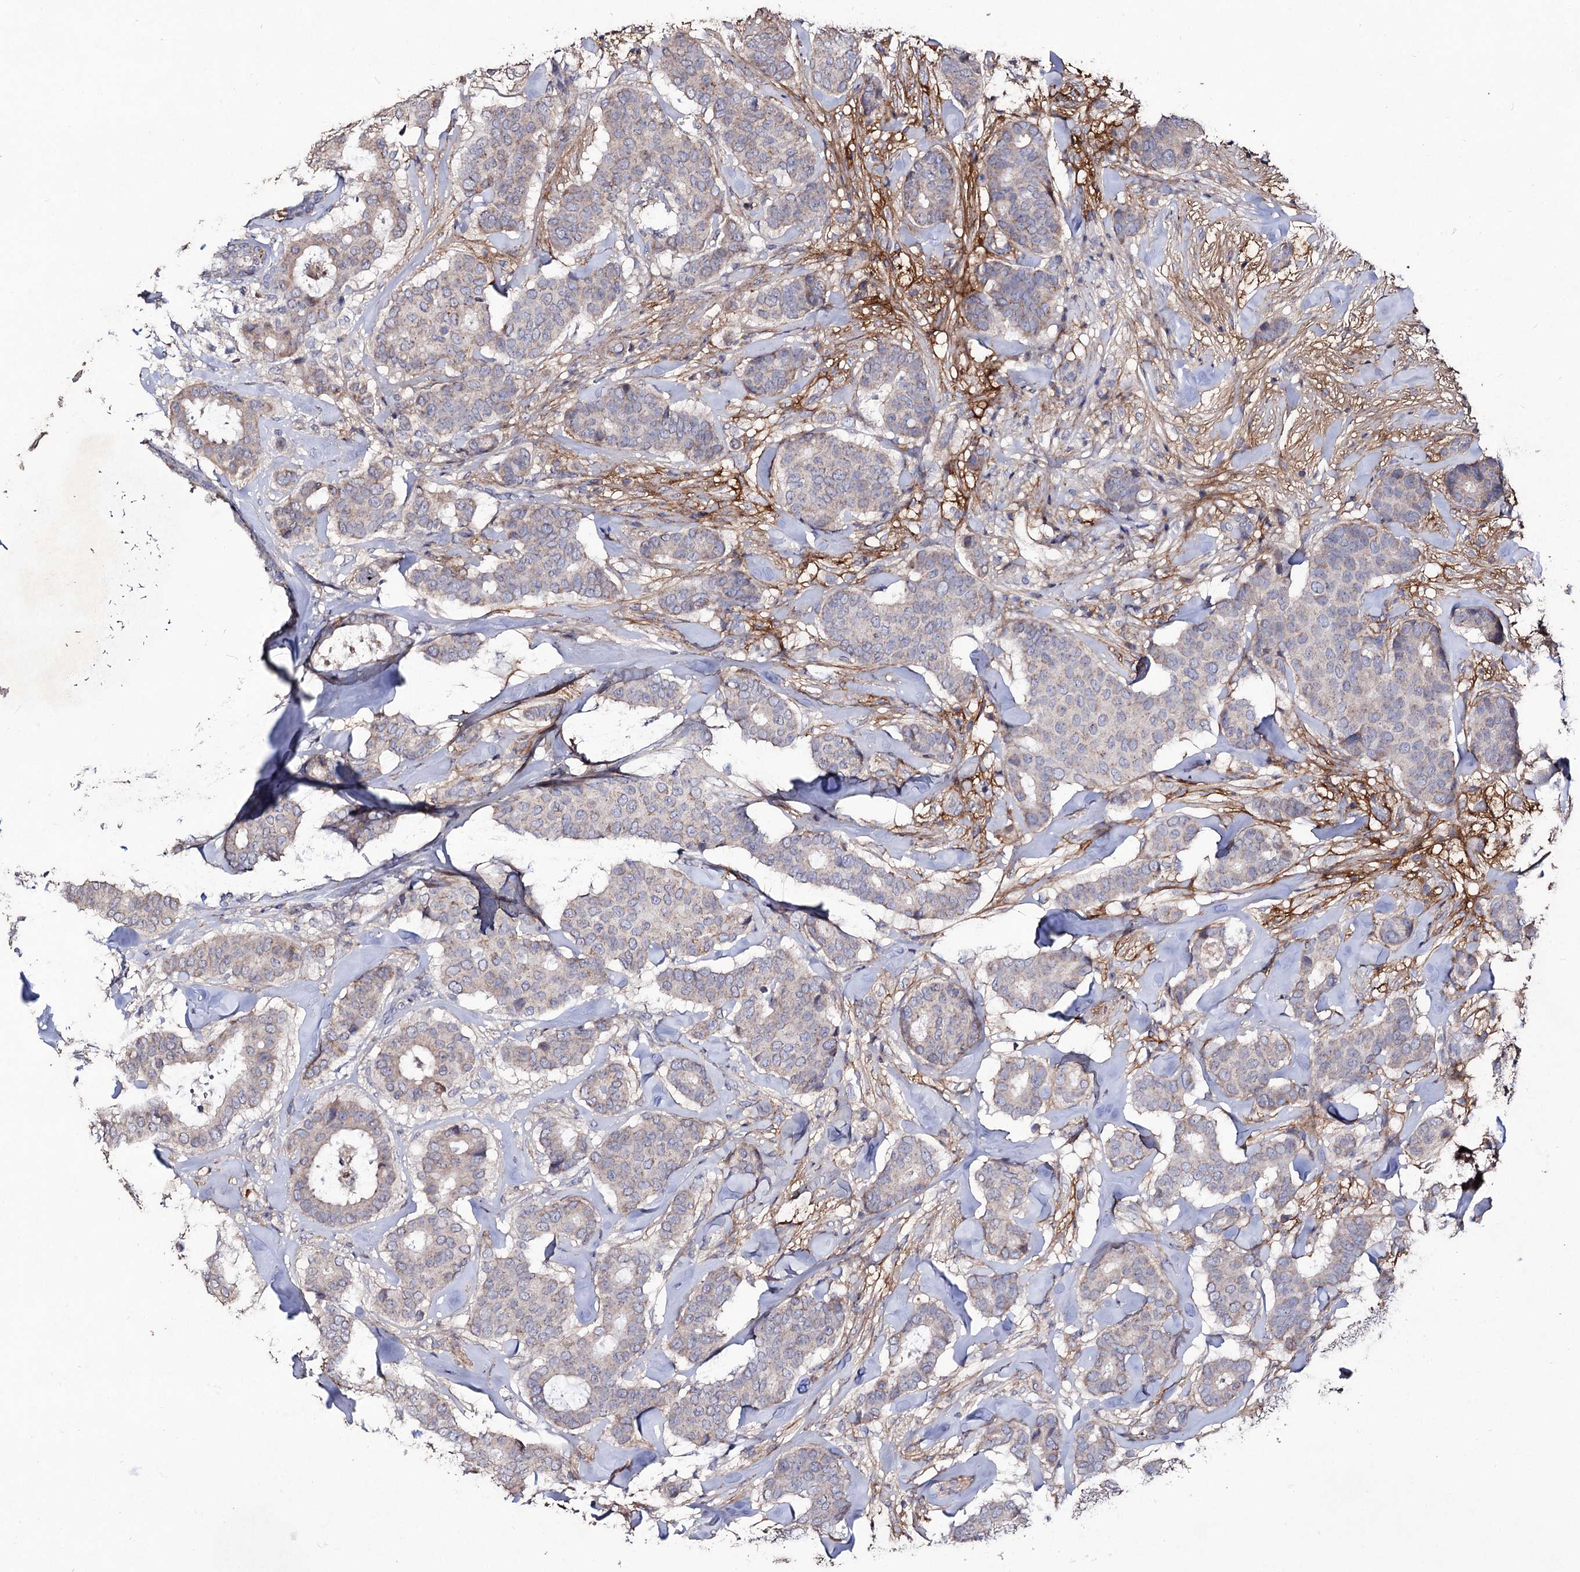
{"staining": {"intensity": "weak", "quantity": "25%-75%", "location": "cytoplasmic/membranous"}, "tissue": "breast cancer", "cell_type": "Tumor cells", "image_type": "cancer", "snomed": [{"axis": "morphology", "description": "Duct carcinoma"}, {"axis": "topography", "description": "Breast"}], "caption": "Infiltrating ductal carcinoma (breast) stained for a protein (brown) shows weak cytoplasmic/membranous positive staining in approximately 25%-75% of tumor cells.", "gene": "MYO1H", "patient": {"sex": "female", "age": 75}}